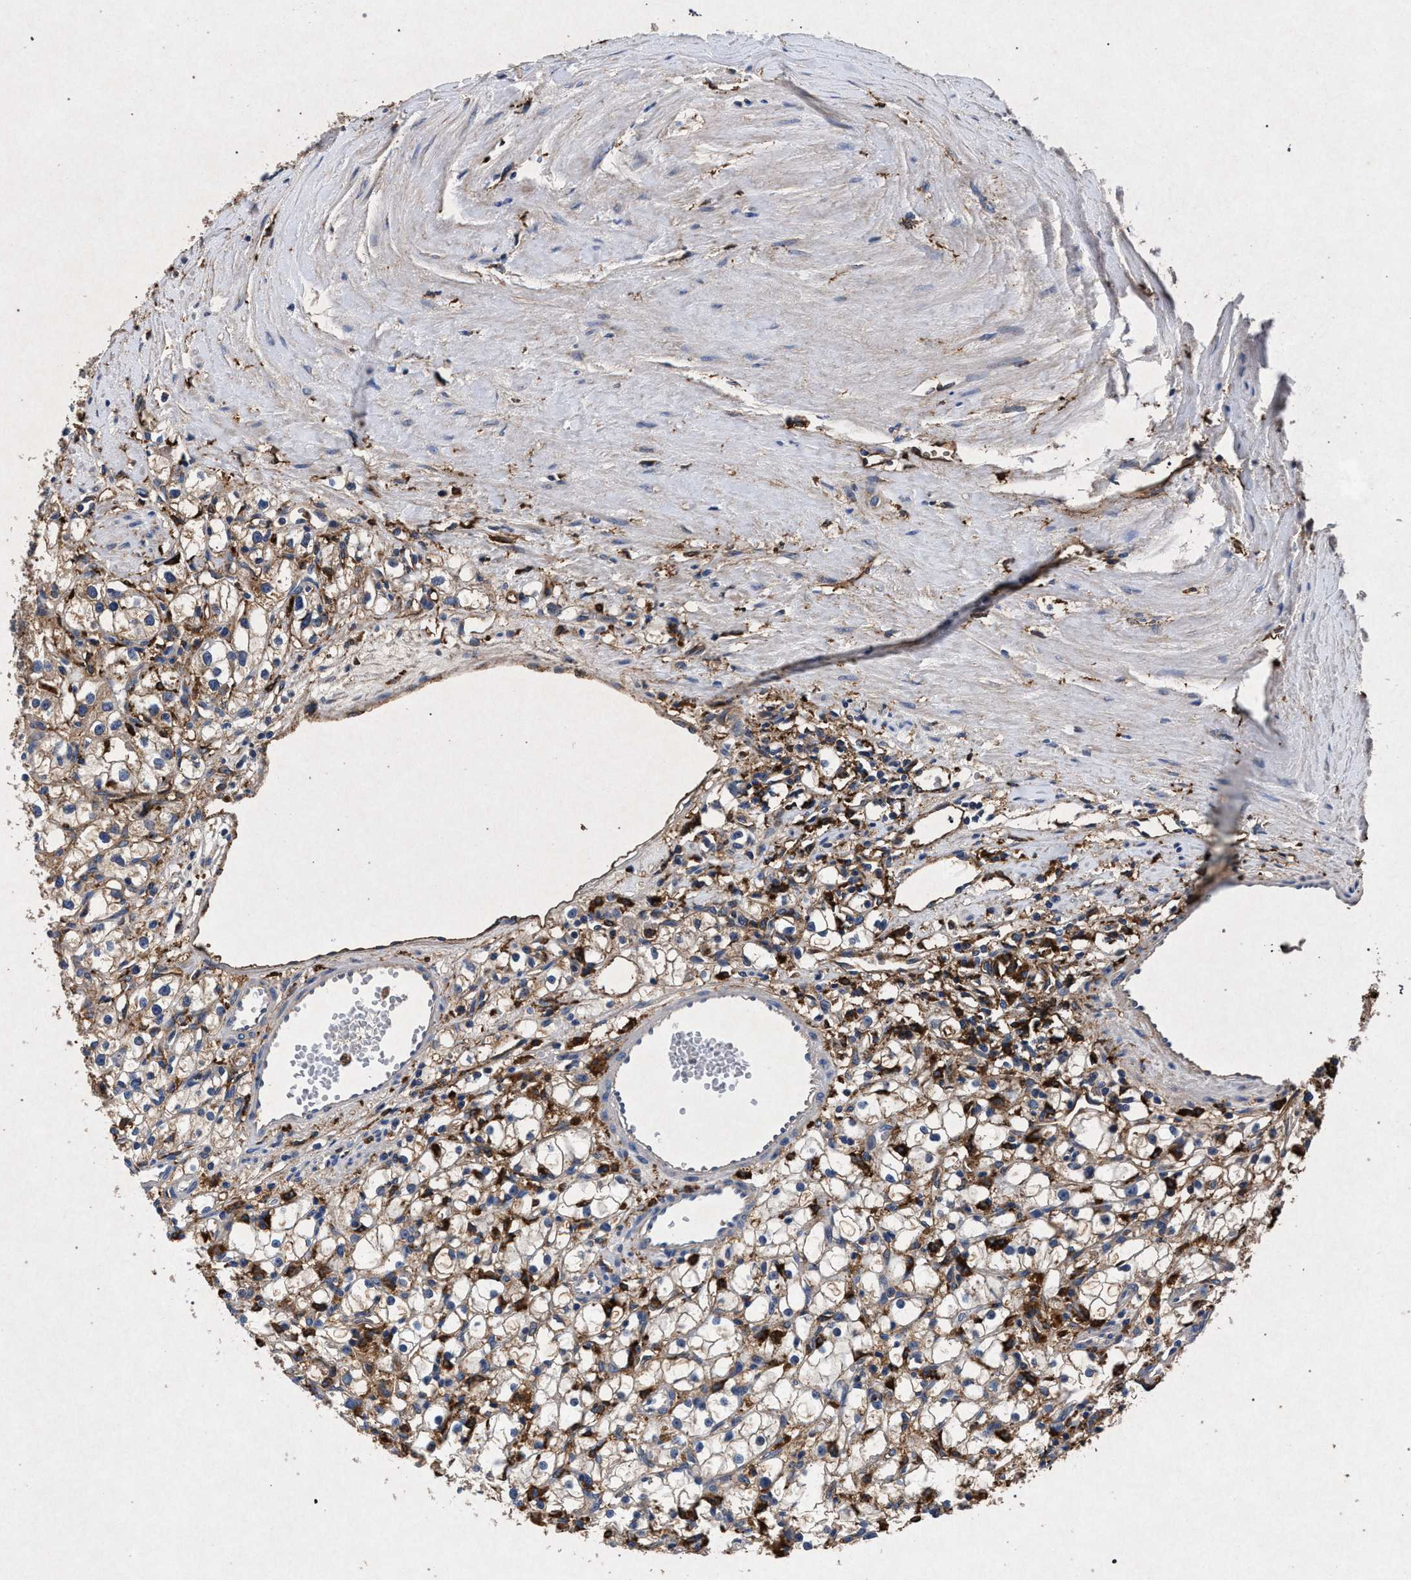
{"staining": {"intensity": "weak", "quantity": ">75%", "location": "cytoplasmic/membranous"}, "tissue": "renal cancer", "cell_type": "Tumor cells", "image_type": "cancer", "snomed": [{"axis": "morphology", "description": "Adenocarcinoma, NOS"}, {"axis": "topography", "description": "Kidney"}], "caption": "Protein expression analysis of human adenocarcinoma (renal) reveals weak cytoplasmic/membranous positivity in about >75% of tumor cells.", "gene": "MARCKS", "patient": {"sex": "male", "age": 56}}